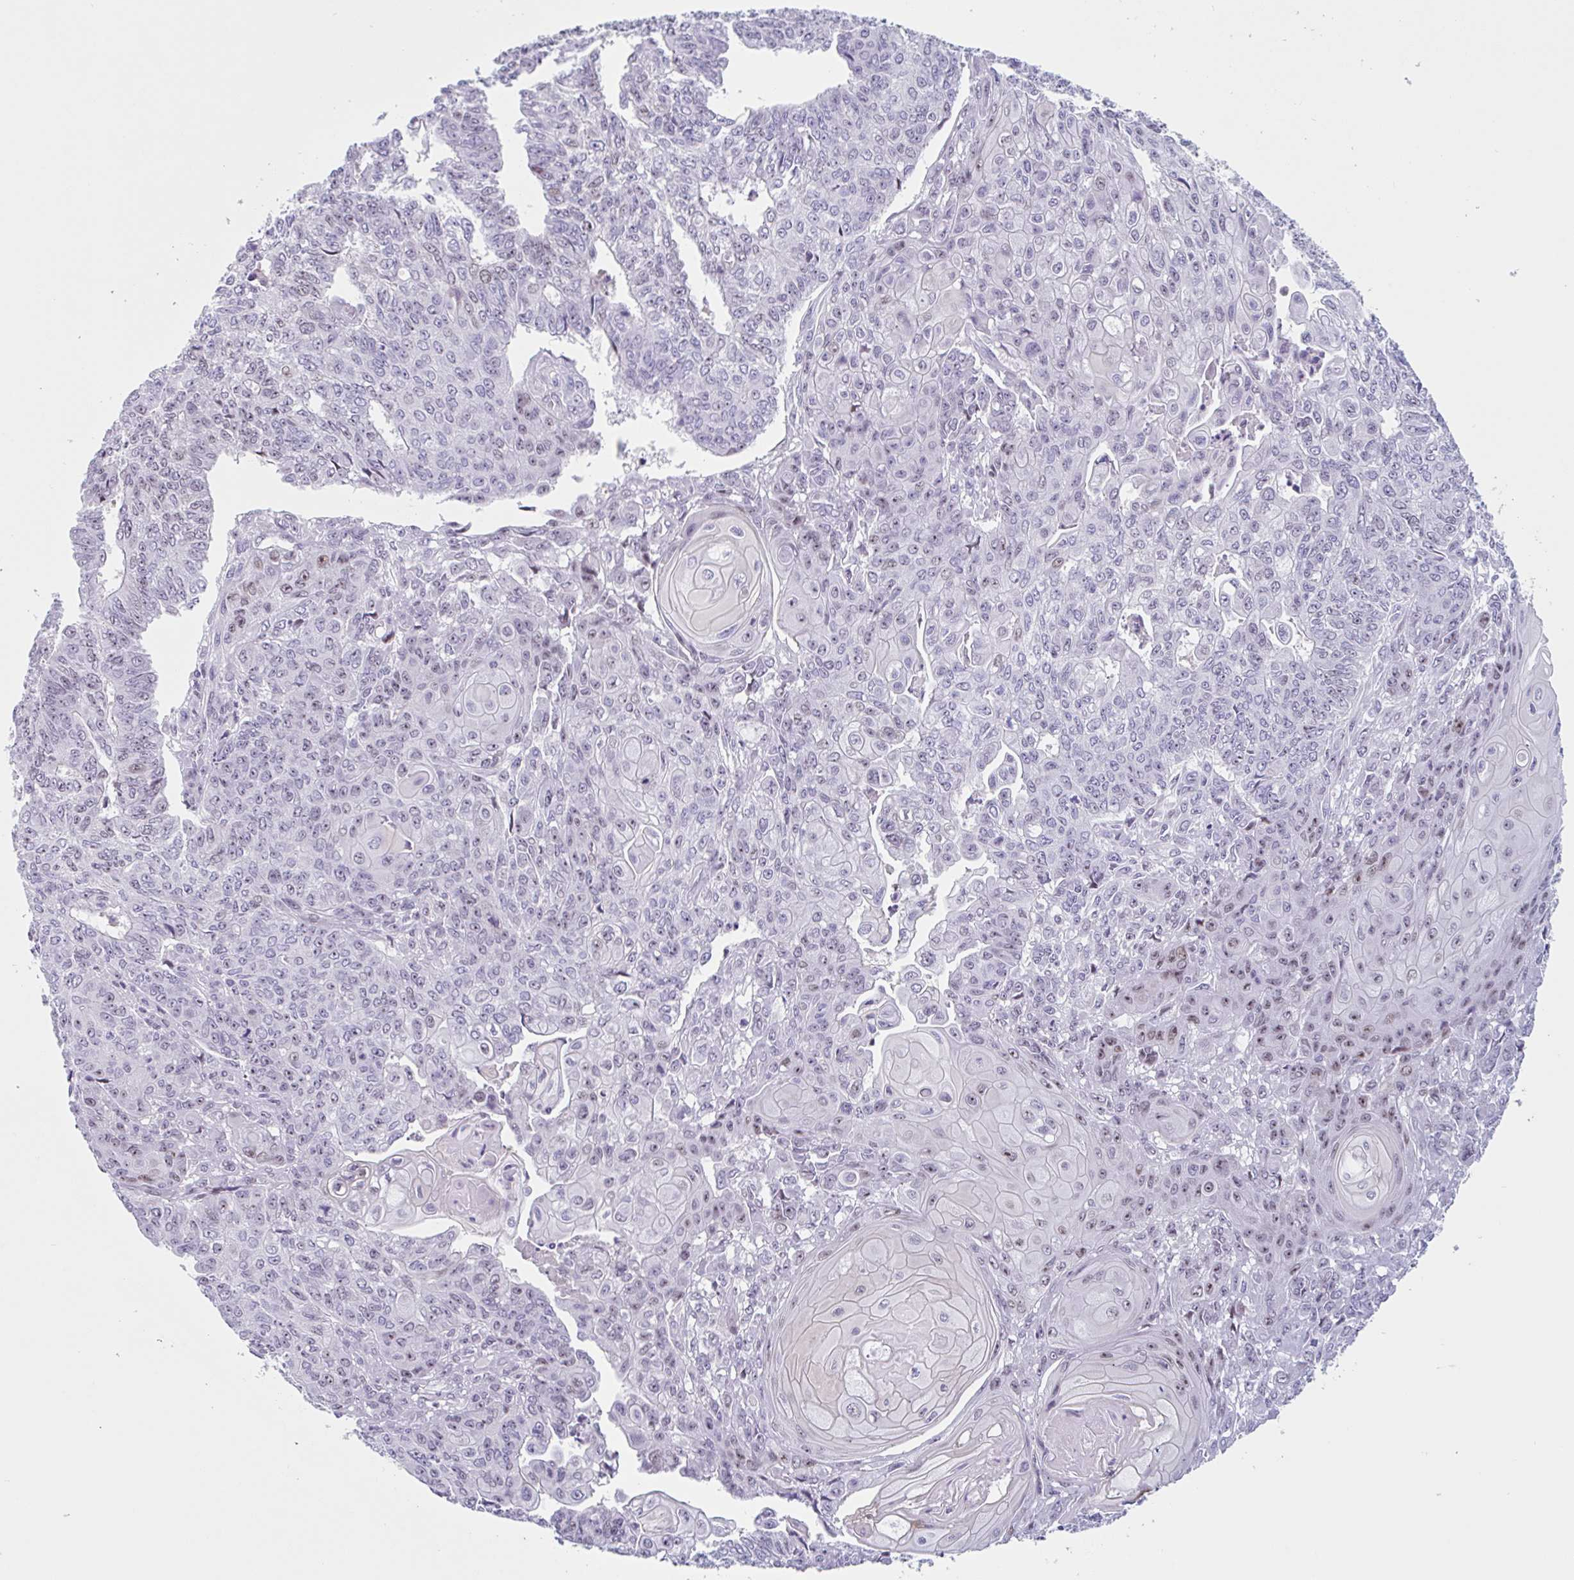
{"staining": {"intensity": "moderate", "quantity": "25%-75%", "location": "nuclear"}, "tissue": "endometrial cancer", "cell_type": "Tumor cells", "image_type": "cancer", "snomed": [{"axis": "morphology", "description": "Adenocarcinoma, NOS"}, {"axis": "topography", "description": "Endometrium"}], "caption": "Endometrial adenocarcinoma stained for a protein (brown) exhibits moderate nuclear positive expression in approximately 25%-75% of tumor cells.", "gene": "LENG9", "patient": {"sex": "female", "age": 32}}